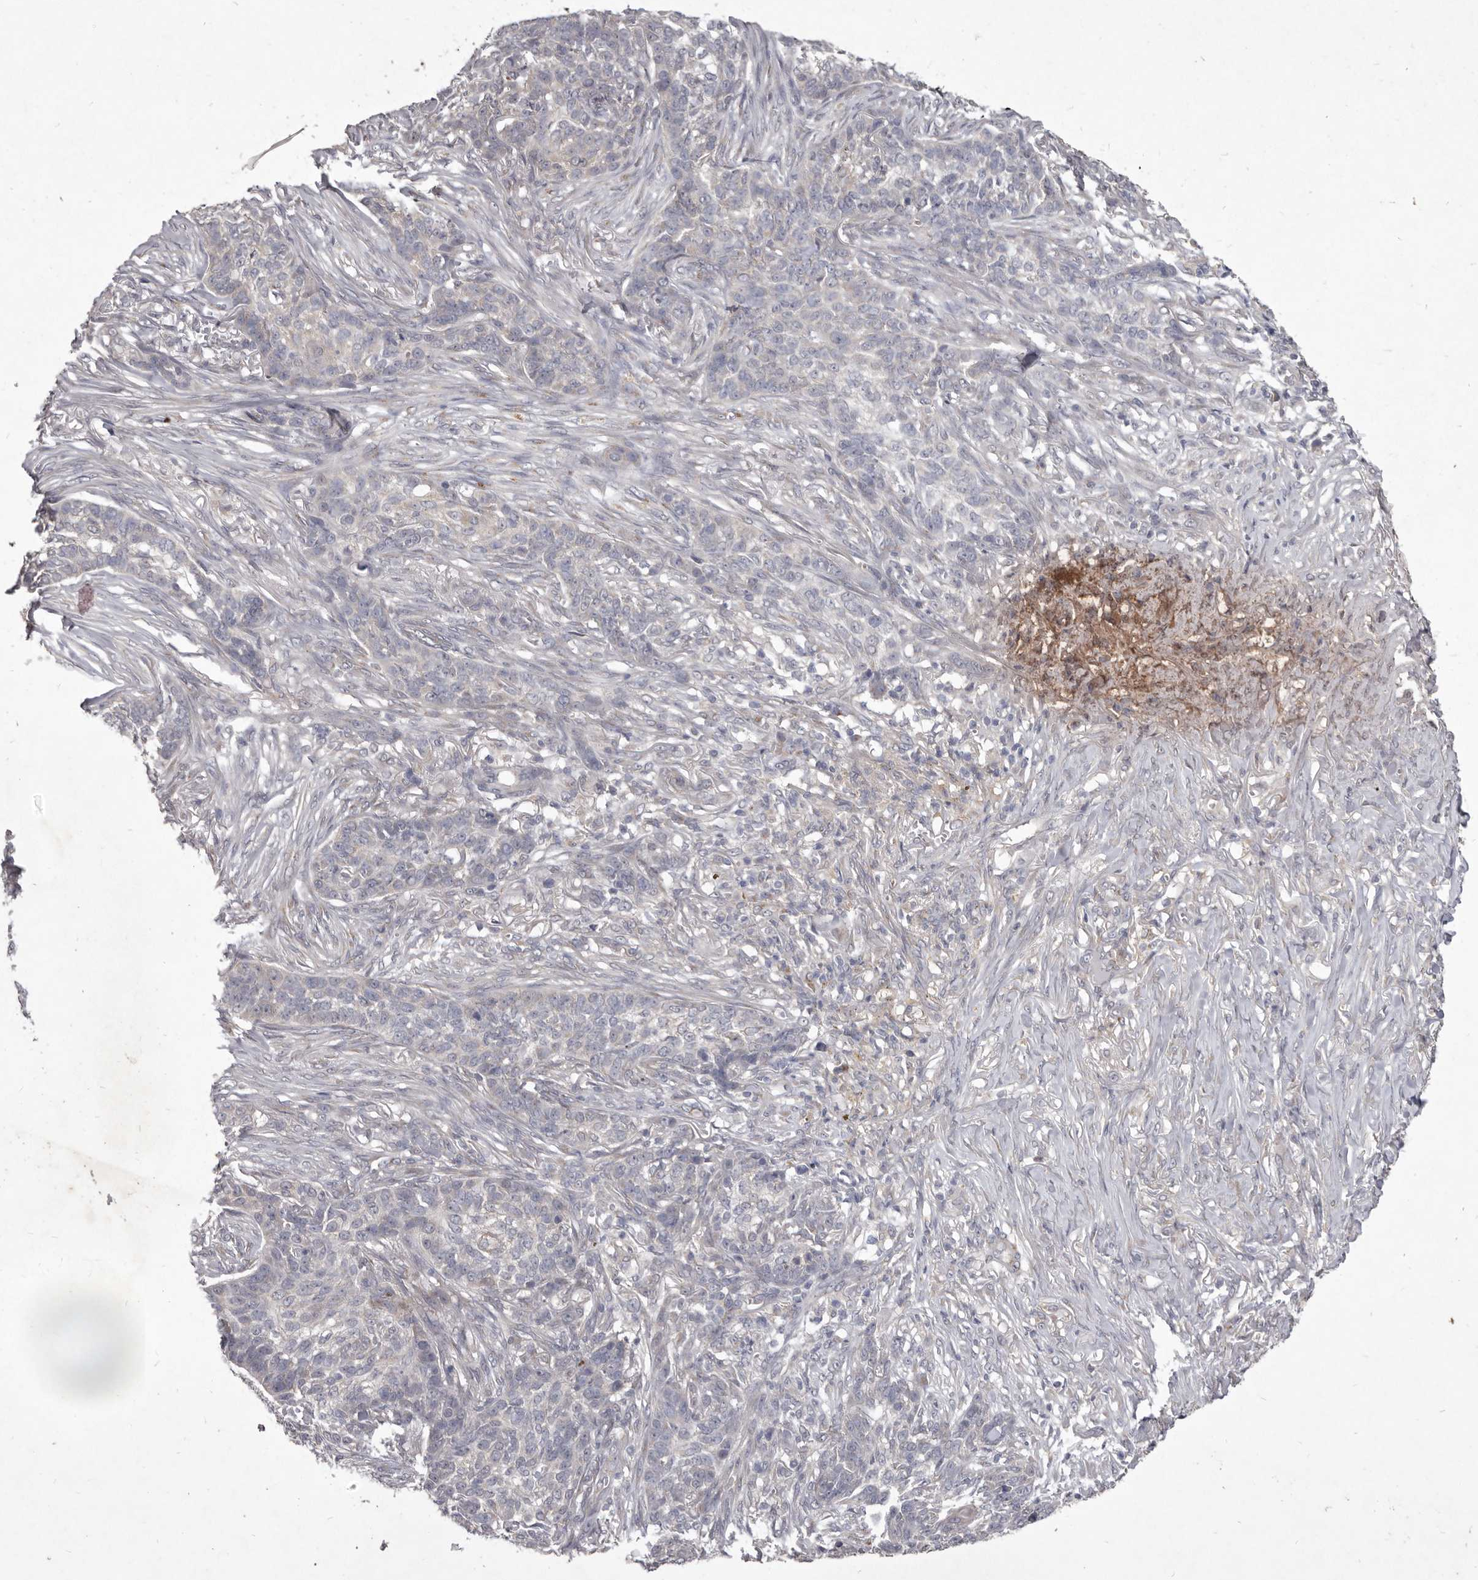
{"staining": {"intensity": "negative", "quantity": "none", "location": "none"}, "tissue": "skin cancer", "cell_type": "Tumor cells", "image_type": "cancer", "snomed": [{"axis": "morphology", "description": "Basal cell carcinoma"}, {"axis": "topography", "description": "Skin"}], "caption": "This histopathology image is of skin cancer (basal cell carcinoma) stained with immunohistochemistry to label a protein in brown with the nuclei are counter-stained blue. There is no expression in tumor cells. (Immunohistochemistry, brightfield microscopy, high magnification).", "gene": "P2RX6", "patient": {"sex": "male", "age": 85}}